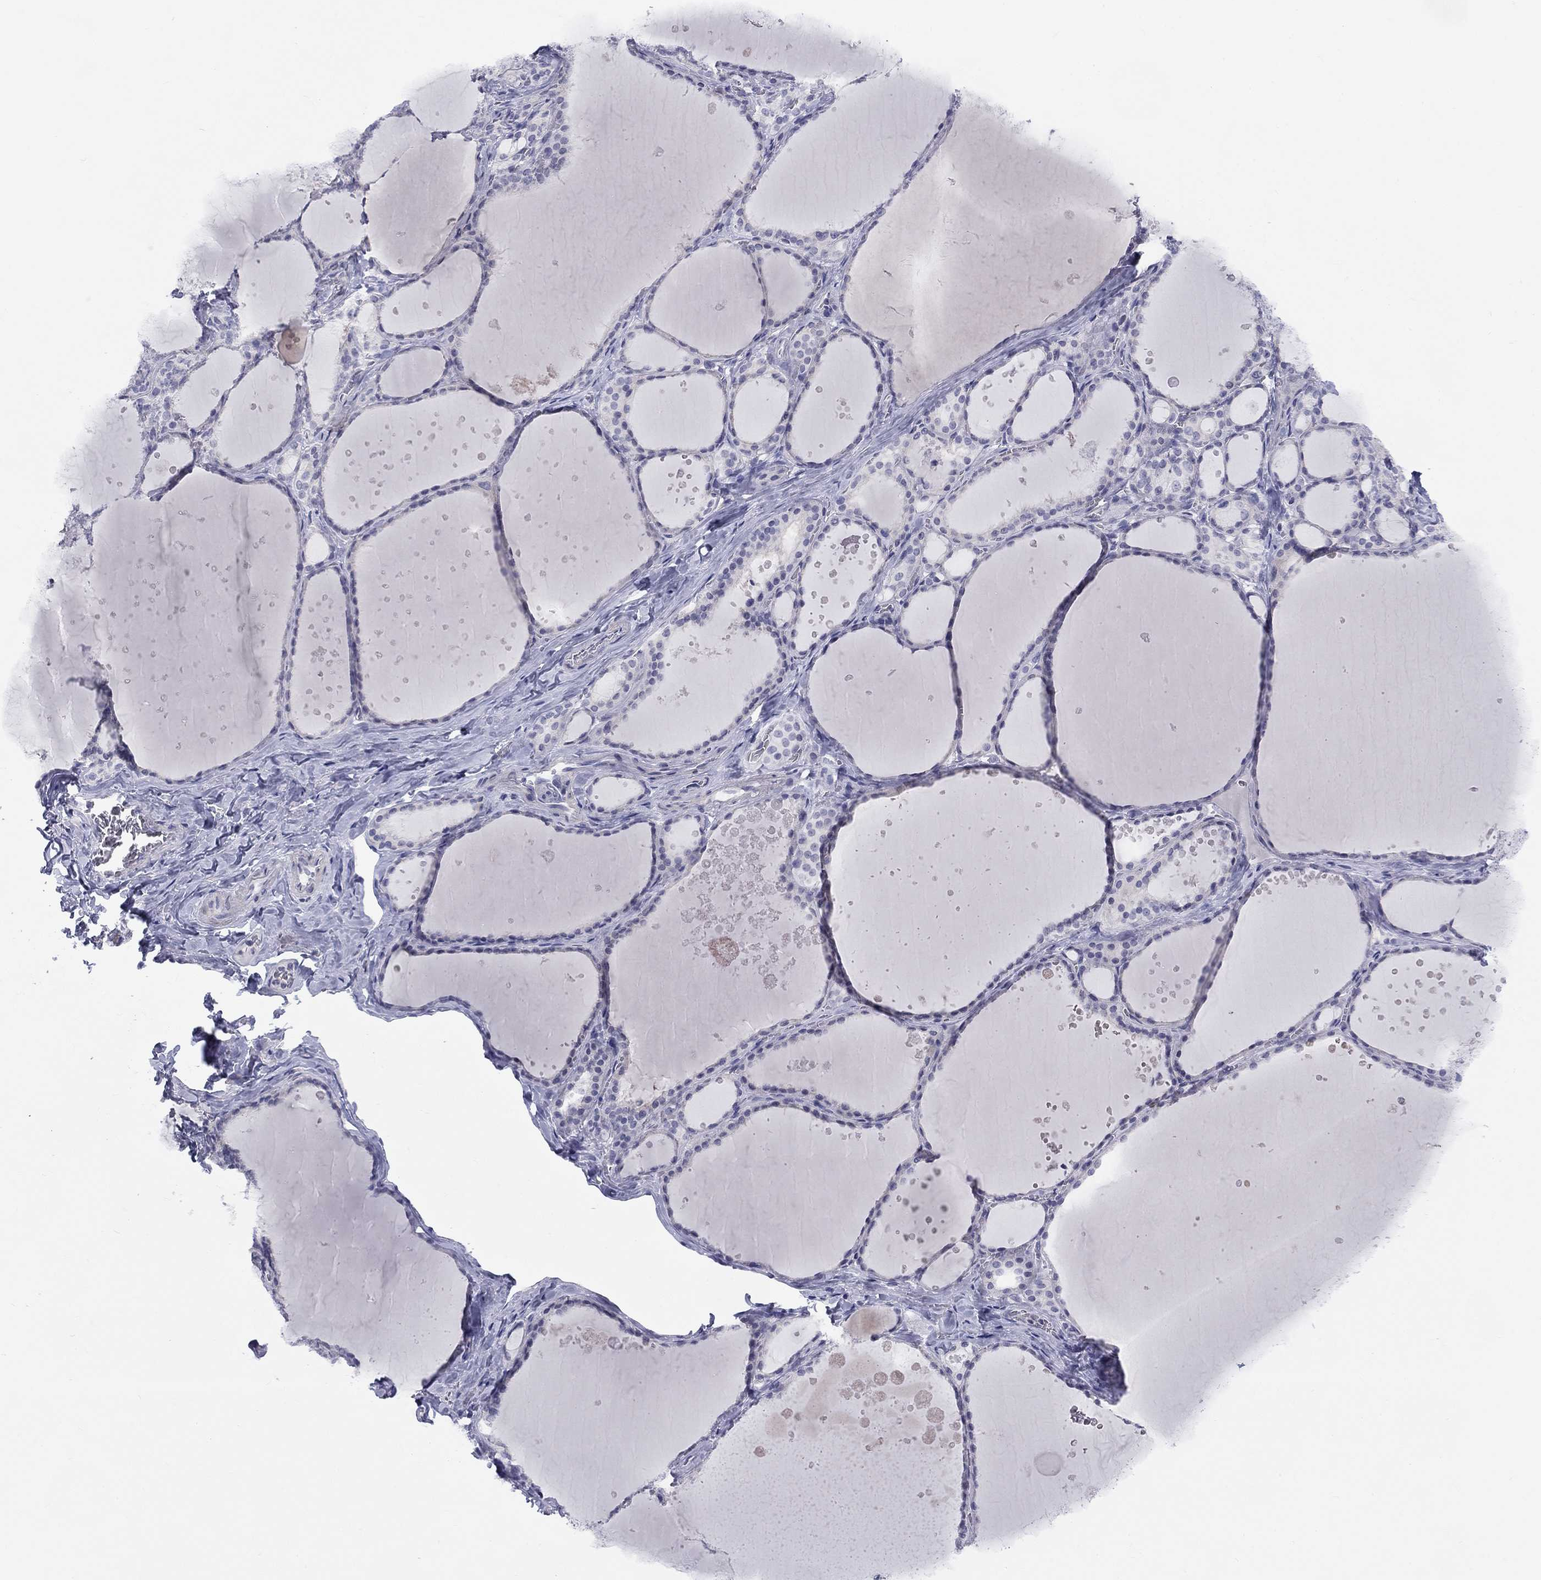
{"staining": {"intensity": "negative", "quantity": "none", "location": "none"}, "tissue": "thyroid gland", "cell_type": "Glandular cells", "image_type": "normal", "snomed": [{"axis": "morphology", "description": "Normal tissue, NOS"}, {"axis": "topography", "description": "Thyroid gland"}], "caption": "This is a photomicrograph of immunohistochemistry staining of normal thyroid gland, which shows no staining in glandular cells. Brightfield microscopy of immunohistochemistry (IHC) stained with DAB (brown) and hematoxylin (blue), captured at high magnification.", "gene": "CACNA1A", "patient": {"sex": "male", "age": 63}}